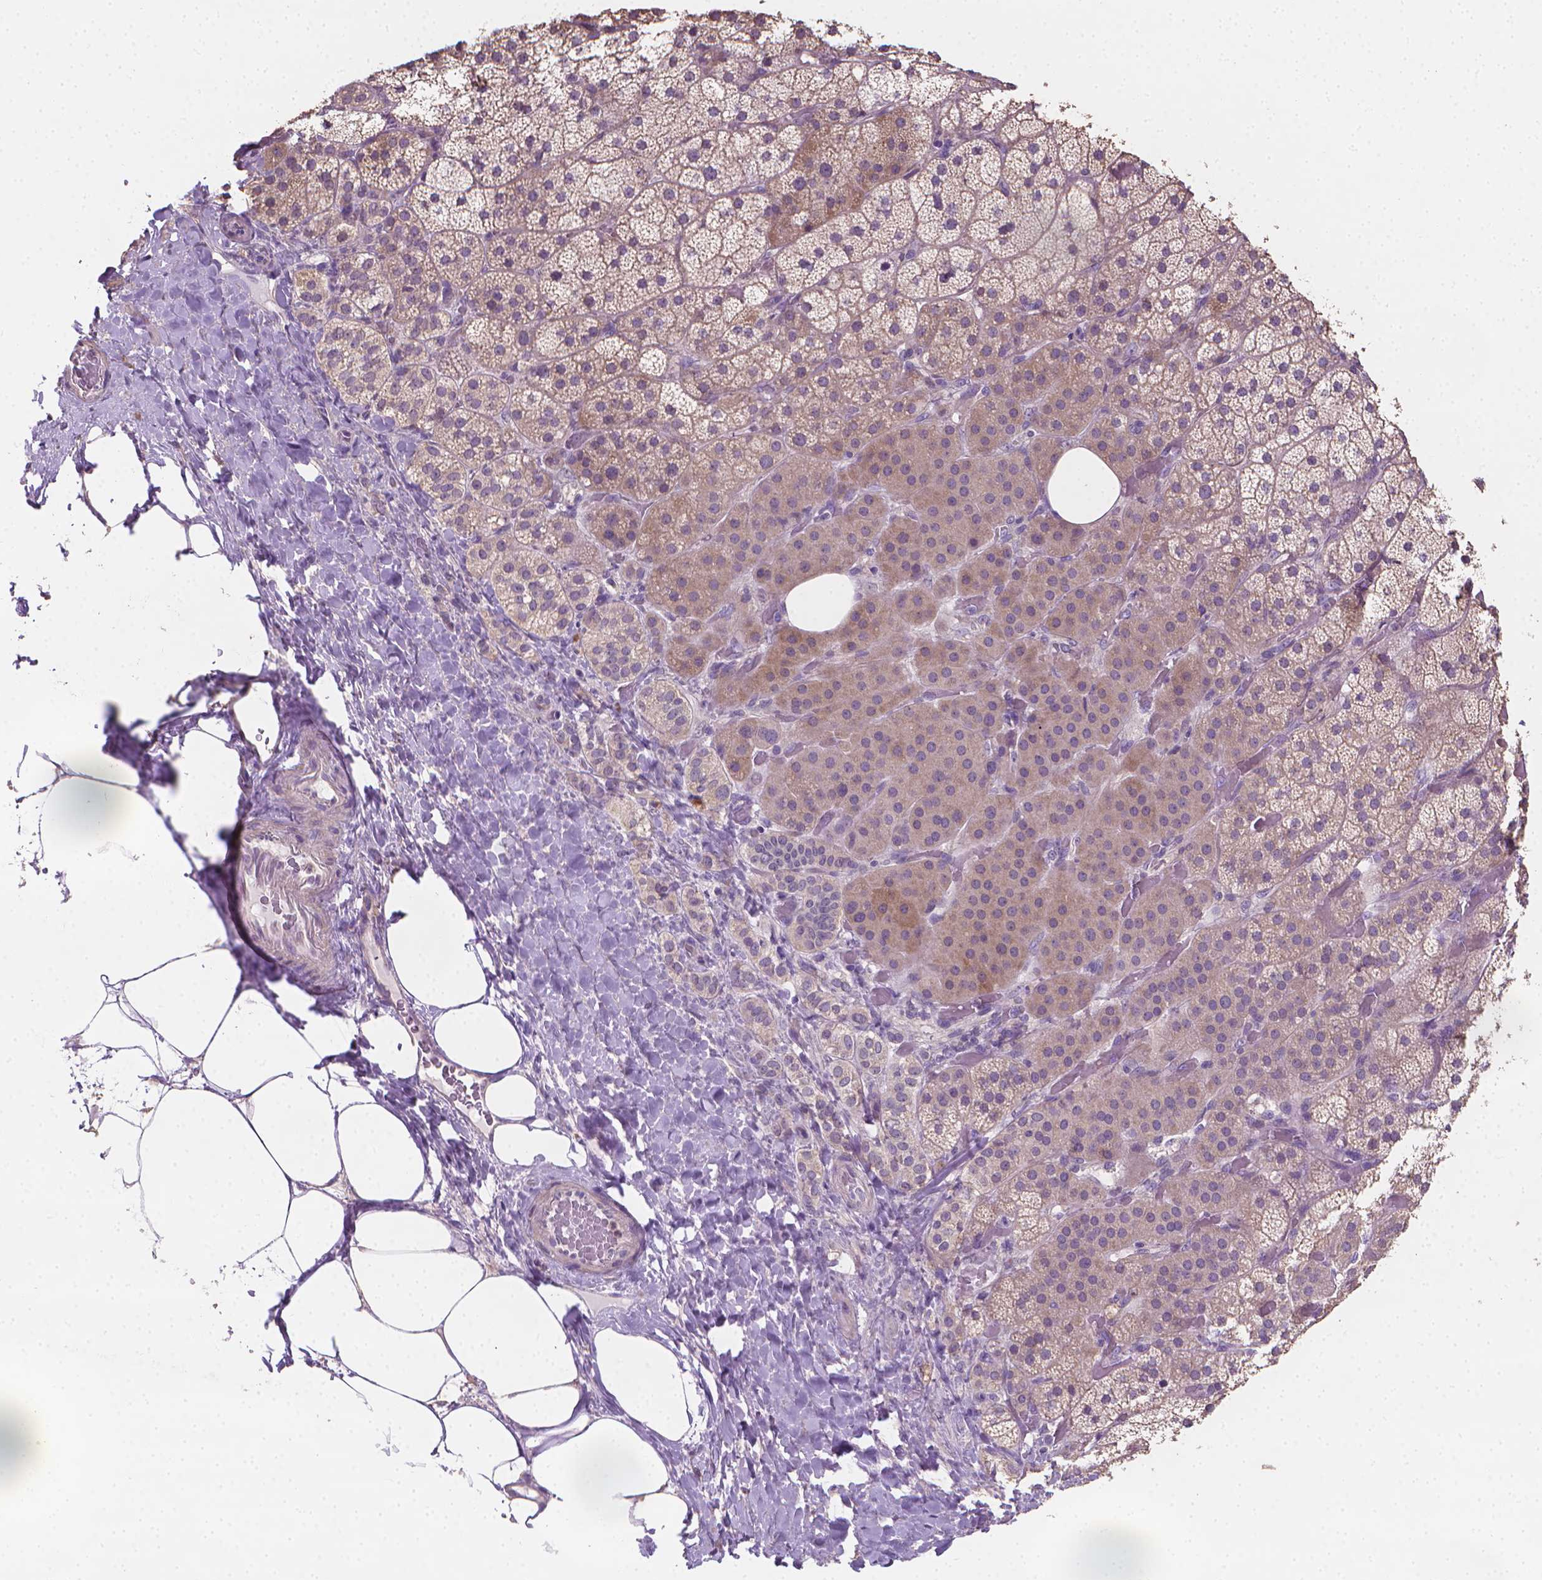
{"staining": {"intensity": "moderate", "quantity": "25%-75%", "location": "cytoplasmic/membranous"}, "tissue": "adrenal gland", "cell_type": "Glandular cells", "image_type": "normal", "snomed": [{"axis": "morphology", "description": "Normal tissue, NOS"}, {"axis": "topography", "description": "Adrenal gland"}], "caption": "The histopathology image exhibits immunohistochemical staining of benign adrenal gland. There is moderate cytoplasmic/membranous positivity is identified in about 25%-75% of glandular cells. (IHC, brightfield microscopy, high magnification).", "gene": "CATIP", "patient": {"sex": "male", "age": 57}}